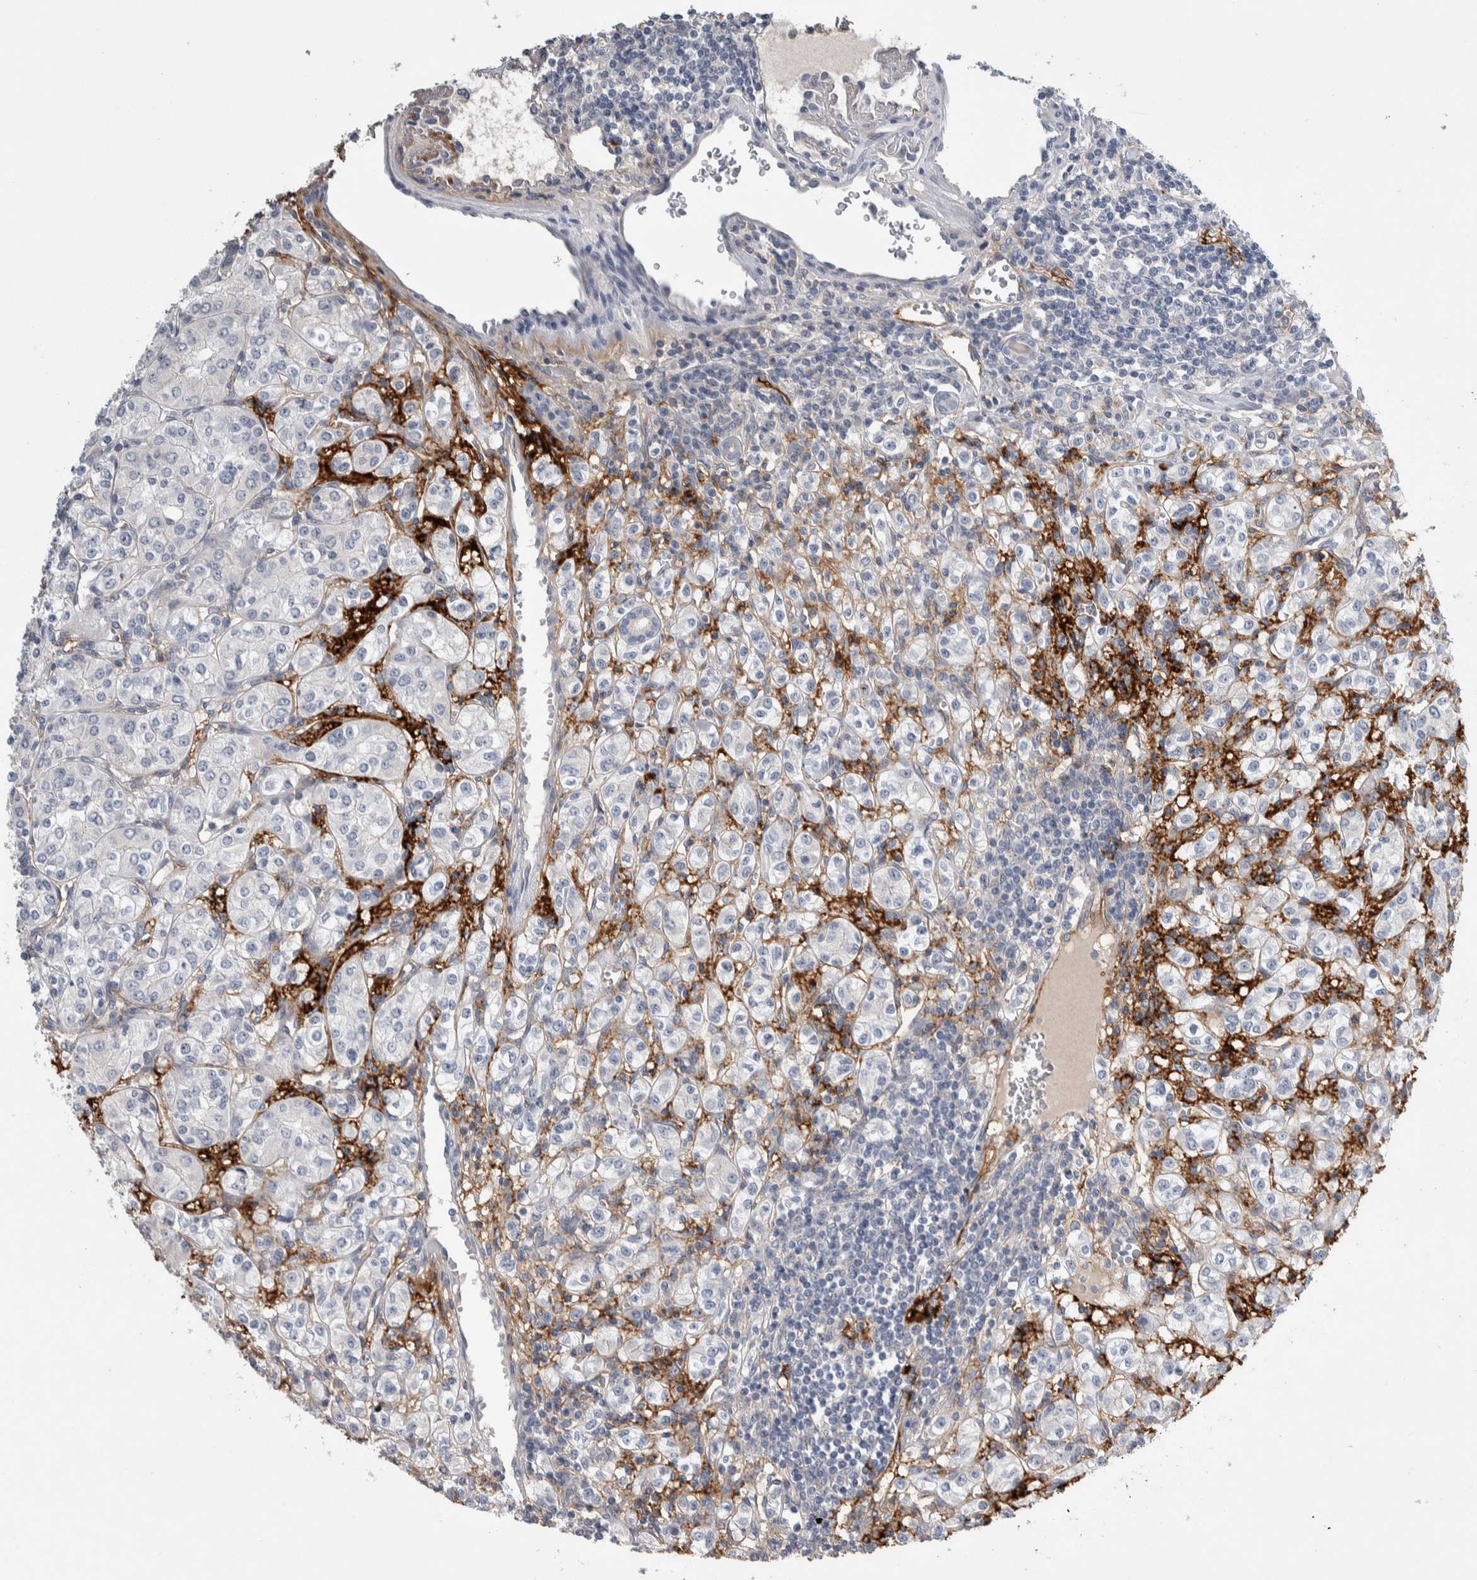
{"staining": {"intensity": "negative", "quantity": "none", "location": "none"}, "tissue": "renal cancer", "cell_type": "Tumor cells", "image_type": "cancer", "snomed": [{"axis": "morphology", "description": "Adenocarcinoma, NOS"}, {"axis": "topography", "description": "Kidney"}], "caption": "Immunohistochemical staining of human renal cancer reveals no significant positivity in tumor cells. (DAB (3,3'-diaminobenzidine) immunohistochemistry, high magnification).", "gene": "CEP131", "patient": {"sex": "male", "age": 77}}